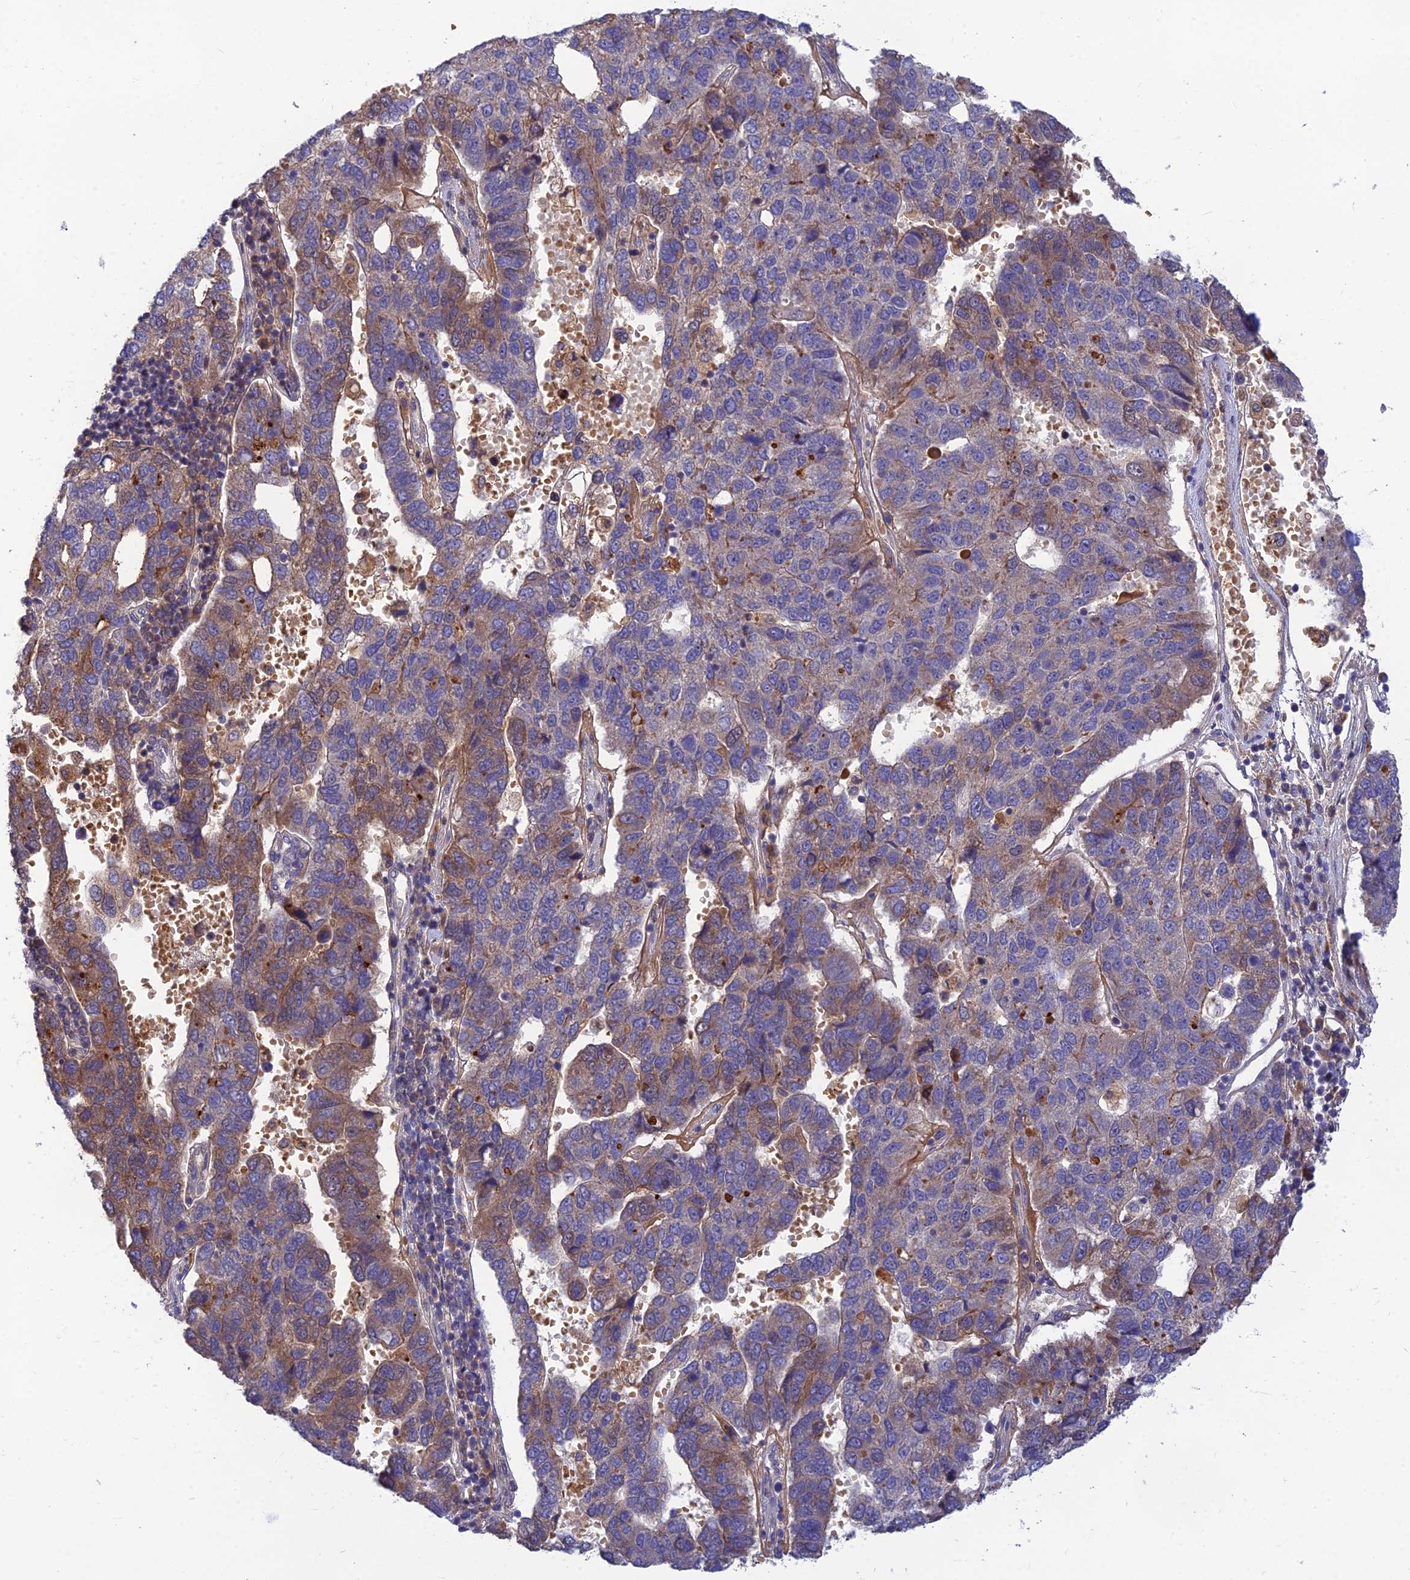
{"staining": {"intensity": "moderate", "quantity": "<25%", "location": "cytoplasmic/membranous"}, "tissue": "pancreatic cancer", "cell_type": "Tumor cells", "image_type": "cancer", "snomed": [{"axis": "morphology", "description": "Adenocarcinoma, NOS"}, {"axis": "topography", "description": "Pancreas"}], "caption": "High-power microscopy captured an immunohistochemistry (IHC) image of pancreatic cancer, revealing moderate cytoplasmic/membranous staining in about <25% of tumor cells.", "gene": "FAM151B", "patient": {"sex": "female", "age": 61}}